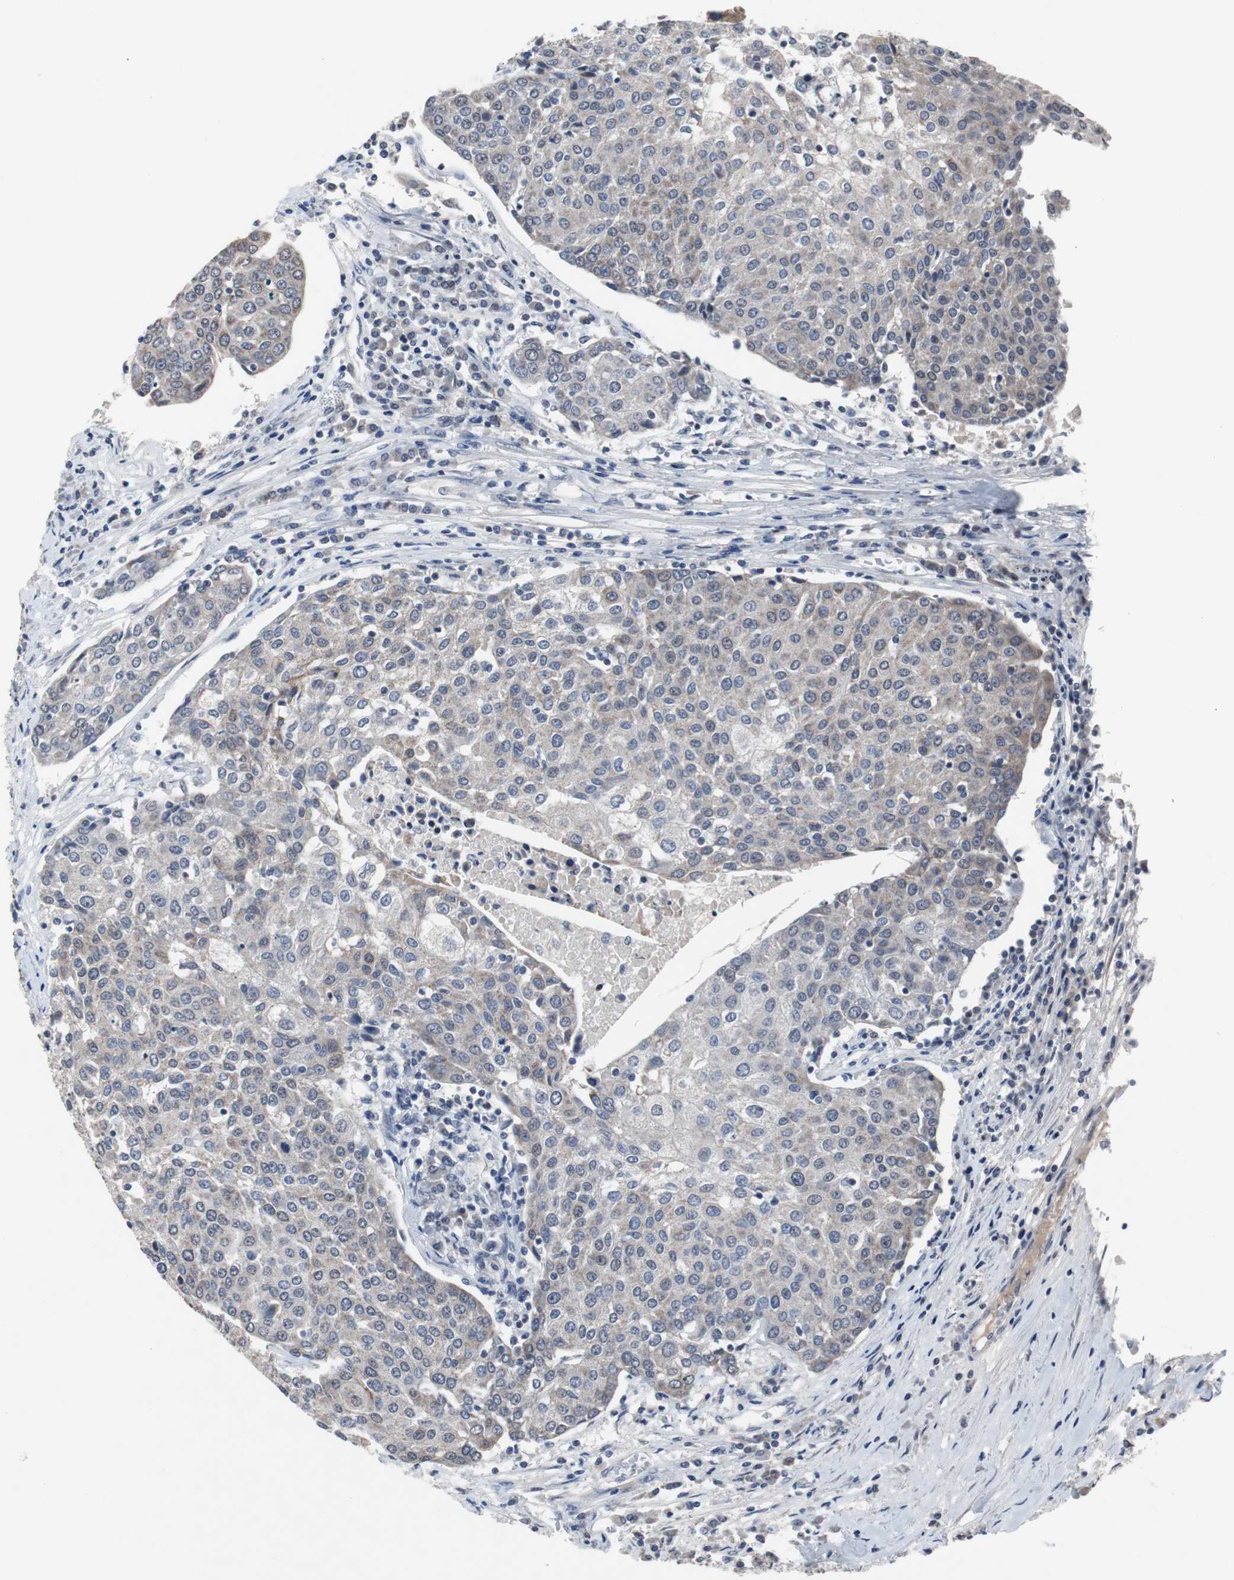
{"staining": {"intensity": "weak", "quantity": "<25%", "location": "cytoplasmic/membranous"}, "tissue": "urothelial cancer", "cell_type": "Tumor cells", "image_type": "cancer", "snomed": [{"axis": "morphology", "description": "Urothelial carcinoma, High grade"}, {"axis": "topography", "description": "Urinary bladder"}], "caption": "Immunohistochemistry histopathology image of neoplastic tissue: urothelial carcinoma (high-grade) stained with DAB demonstrates no significant protein staining in tumor cells.", "gene": "RBM47", "patient": {"sex": "female", "age": 85}}